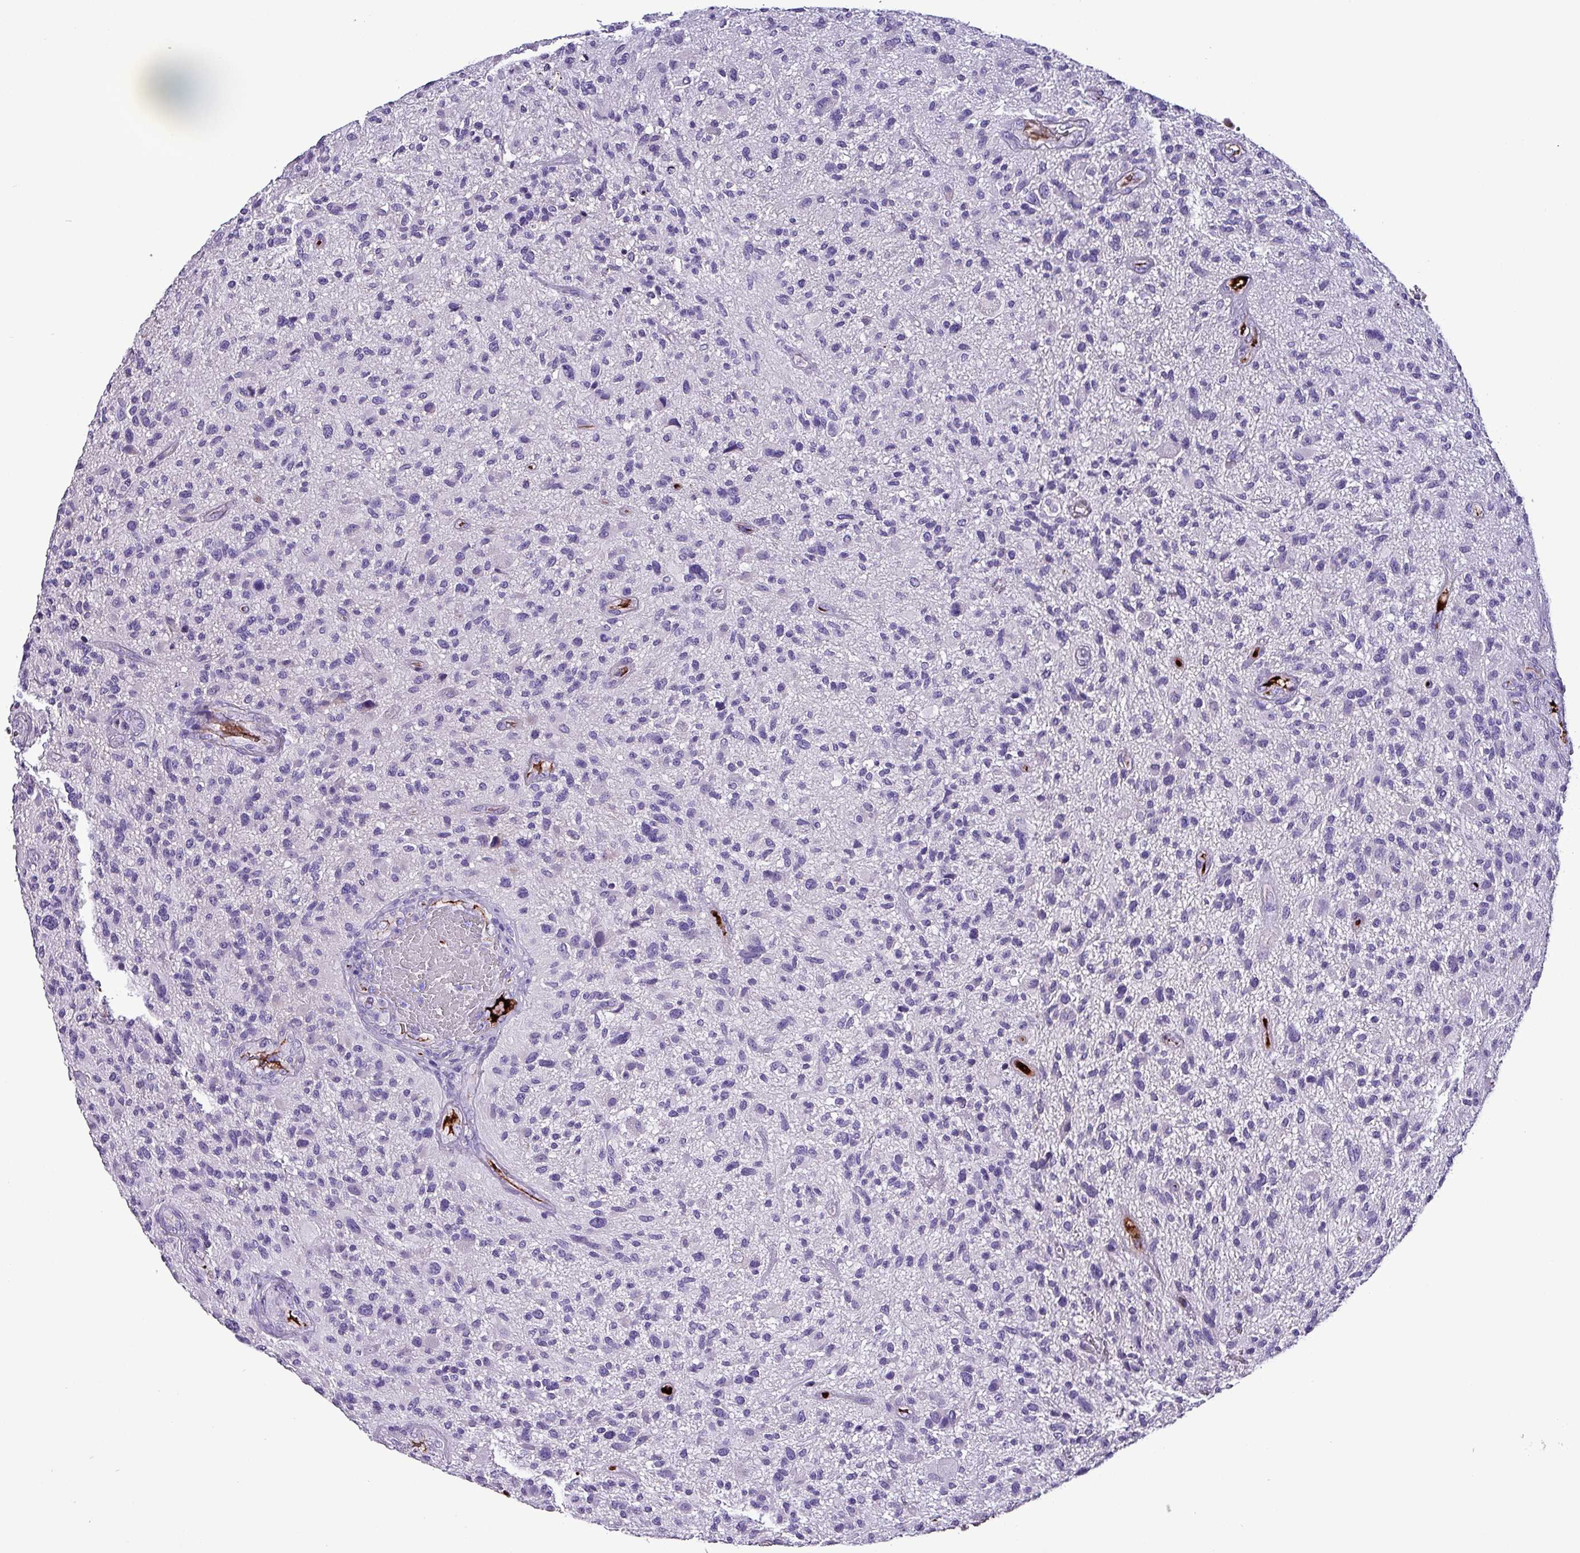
{"staining": {"intensity": "negative", "quantity": "none", "location": "none"}, "tissue": "glioma", "cell_type": "Tumor cells", "image_type": "cancer", "snomed": [{"axis": "morphology", "description": "Glioma, malignant, High grade"}, {"axis": "topography", "description": "Brain"}], "caption": "This is a photomicrograph of immunohistochemistry staining of malignant high-grade glioma, which shows no positivity in tumor cells.", "gene": "HP", "patient": {"sex": "male", "age": 47}}